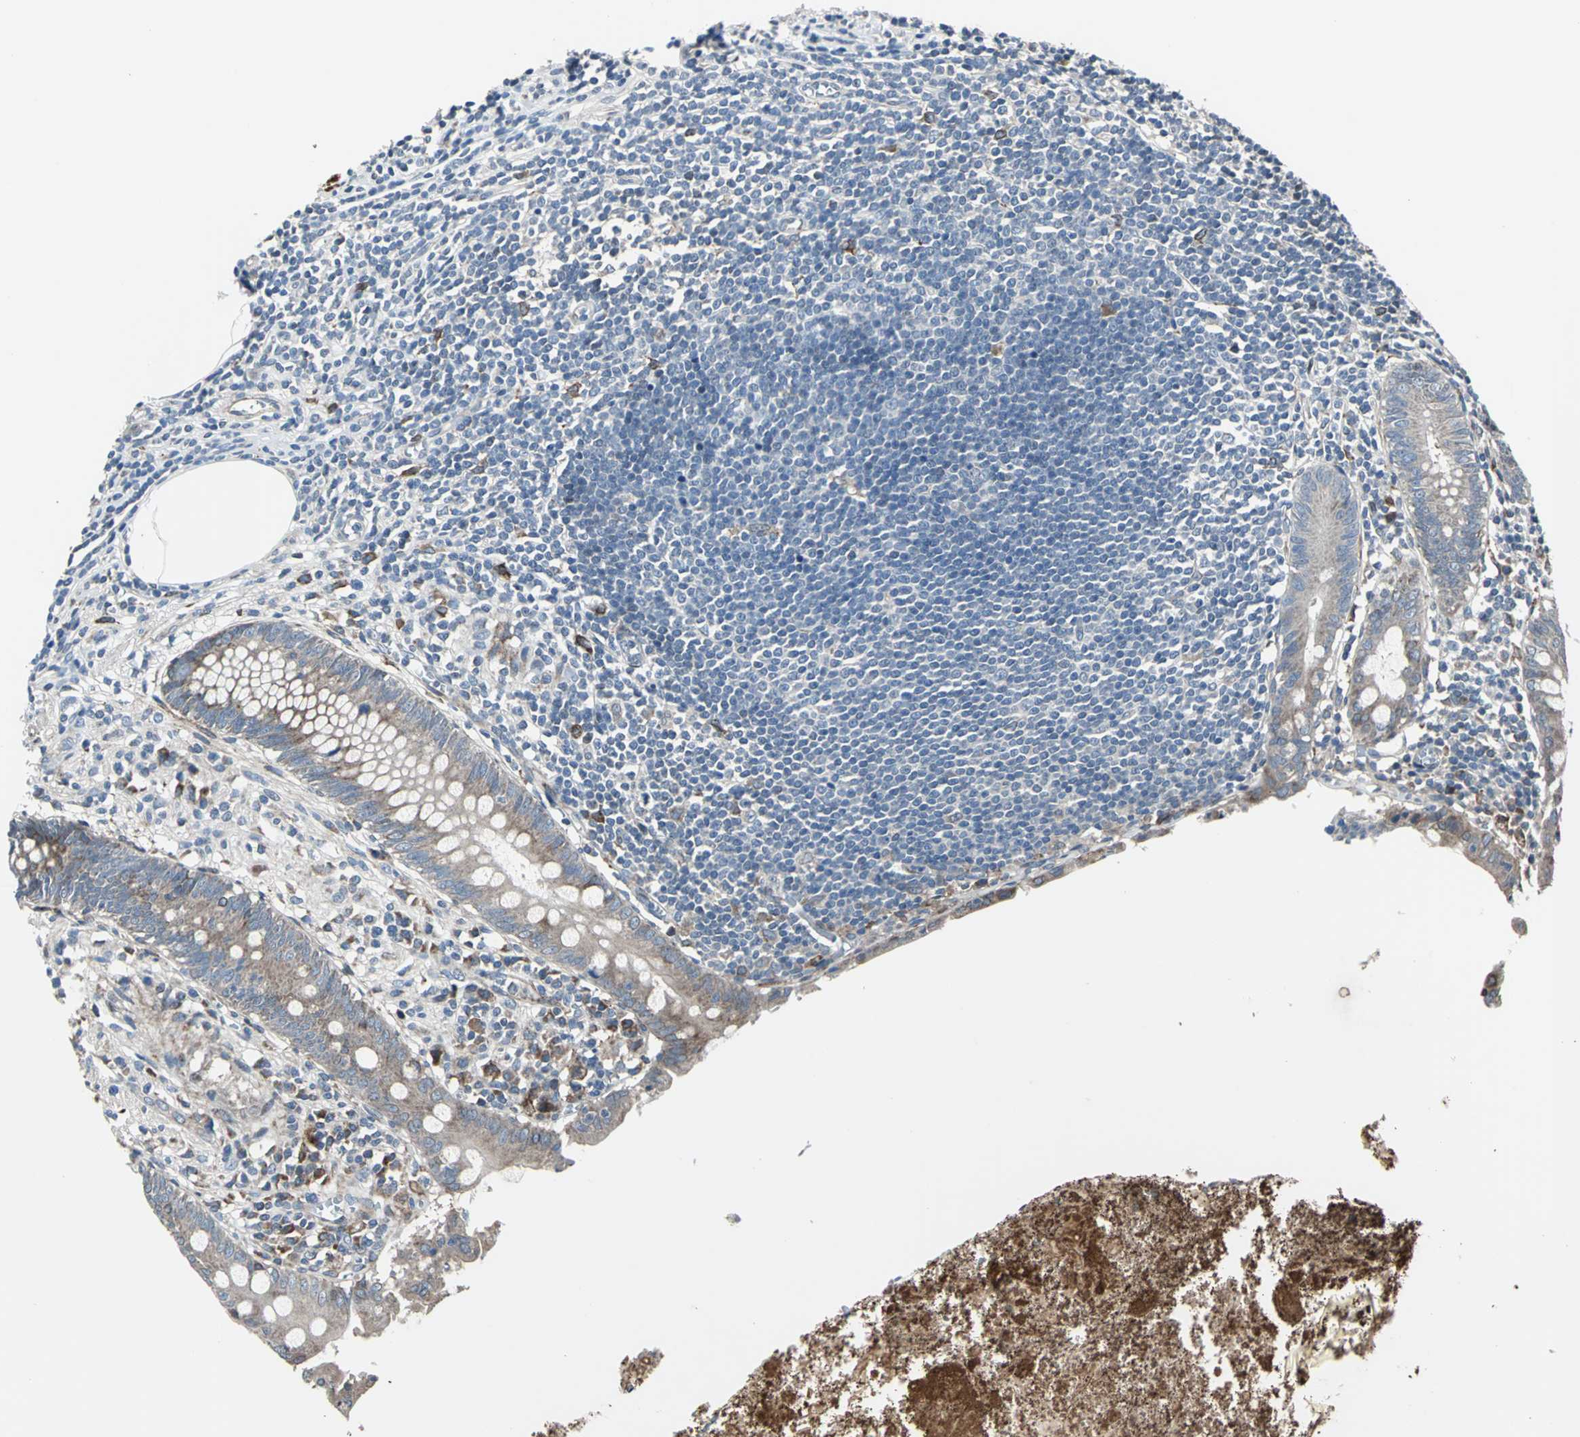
{"staining": {"intensity": "weak", "quantity": ">75%", "location": "cytoplasmic/membranous"}, "tissue": "appendix", "cell_type": "Glandular cells", "image_type": "normal", "snomed": [{"axis": "morphology", "description": "Normal tissue, NOS"}, {"axis": "topography", "description": "Appendix"}], "caption": "Immunohistochemistry (IHC) (DAB (3,3'-diaminobenzidine)) staining of normal appendix reveals weak cytoplasmic/membranous protein expression in approximately >75% of glandular cells.", "gene": "HTATIP2", "patient": {"sex": "female", "age": 50}}